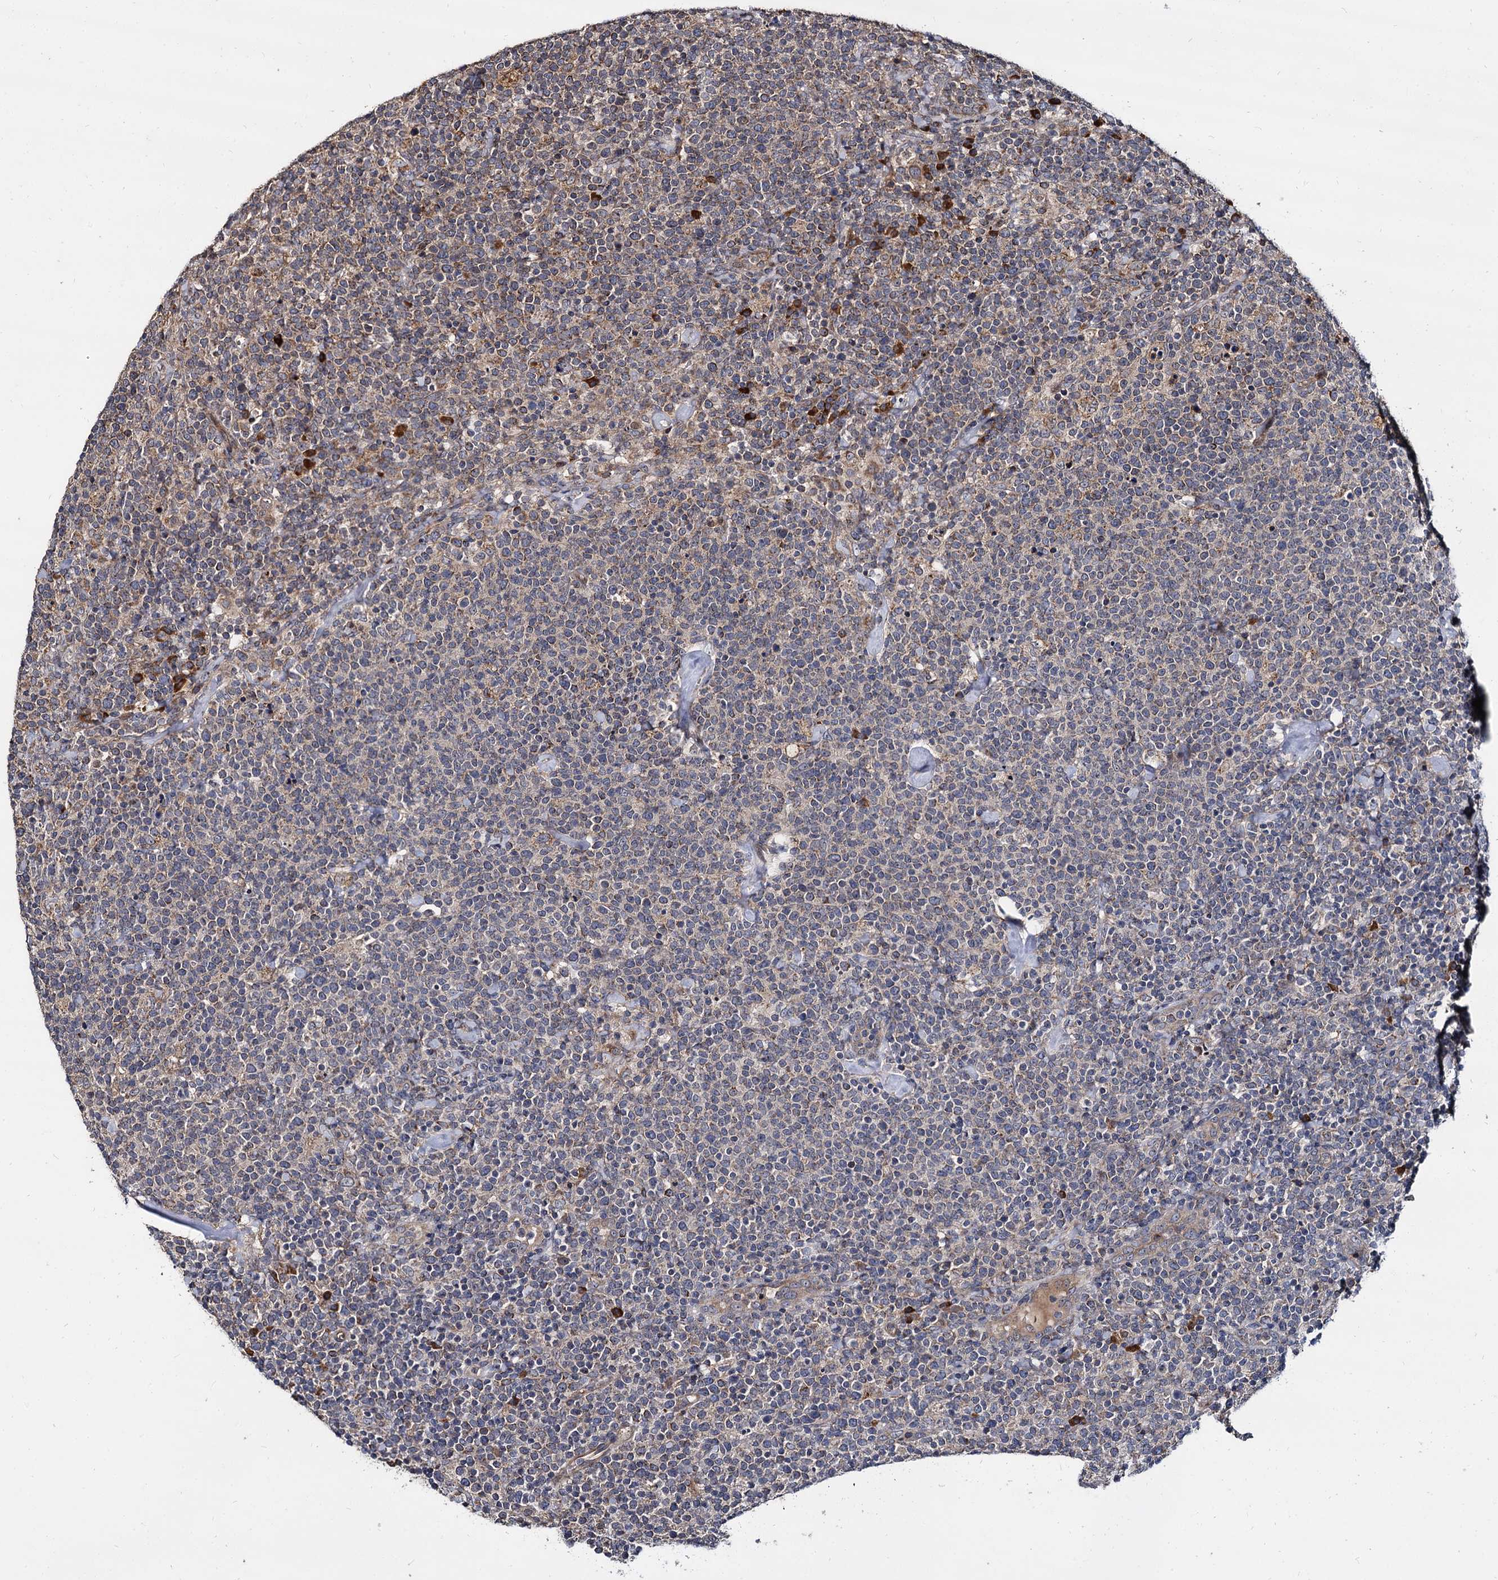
{"staining": {"intensity": "weak", "quantity": "25%-75%", "location": "cytoplasmic/membranous"}, "tissue": "lymphoma", "cell_type": "Tumor cells", "image_type": "cancer", "snomed": [{"axis": "morphology", "description": "Malignant lymphoma, non-Hodgkin's type, High grade"}, {"axis": "topography", "description": "Lymph node"}], "caption": "Tumor cells demonstrate low levels of weak cytoplasmic/membranous staining in about 25%-75% of cells in human malignant lymphoma, non-Hodgkin's type (high-grade).", "gene": "WWC3", "patient": {"sex": "male", "age": 61}}